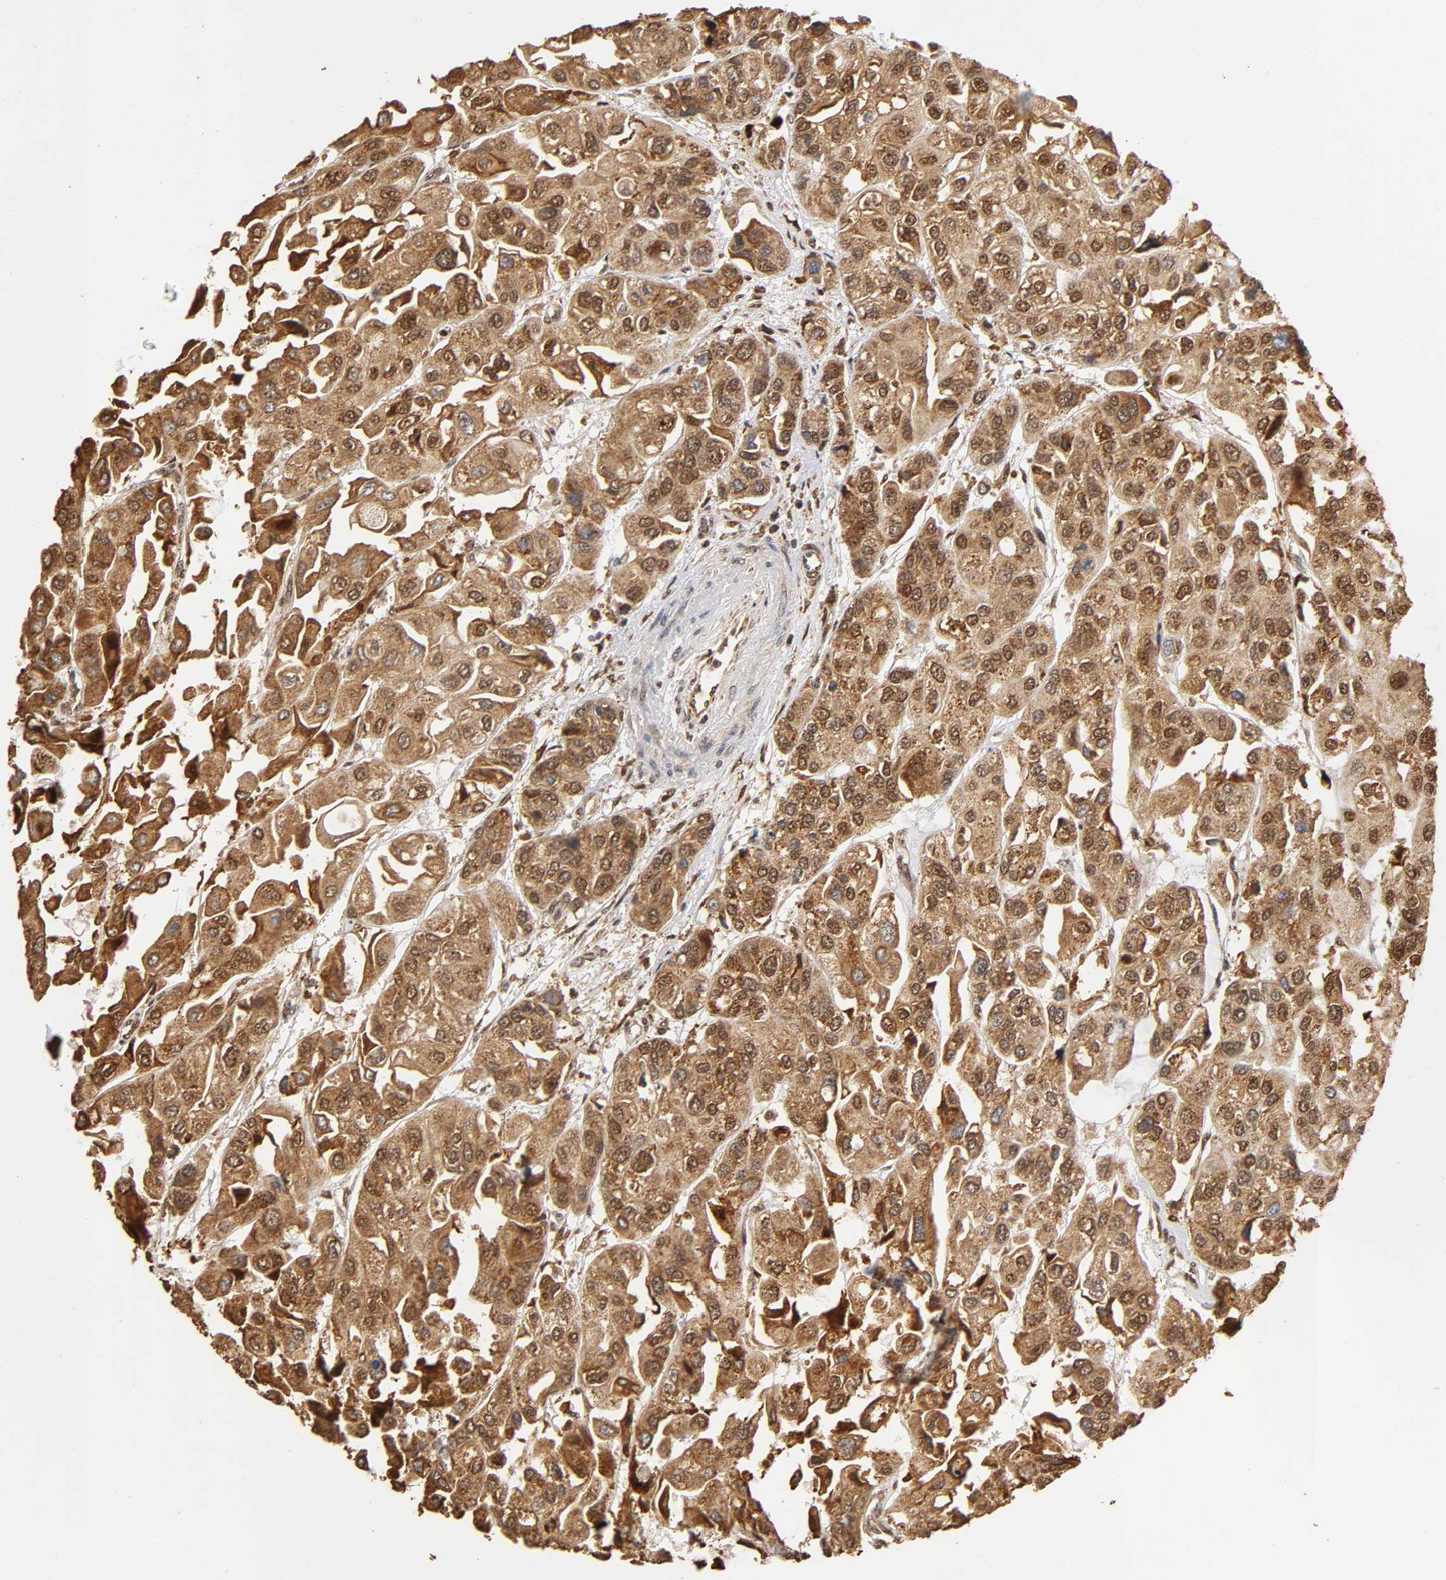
{"staining": {"intensity": "strong", "quantity": ">75%", "location": "cytoplasmic/membranous,nuclear"}, "tissue": "urothelial cancer", "cell_type": "Tumor cells", "image_type": "cancer", "snomed": [{"axis": "morphology", "description": "Urothelial carcinoma, High grade"}, {"axis": "topography", "description": "Urinary bladder"}], "caption": "Immunohistochemistry micrograph of neoplastic tissue: human high-grade urothelial carcinoma stained using immunohistochemistry displays high levels of strong protein expression localized specifically in the cytoplasmic/membranous and nuclear of tumor cells, appearing as a cytoplasmic/membranous and nuclear brown color.", "gene": "RNF122", "patient": {"sex": "female", "age": 64}}